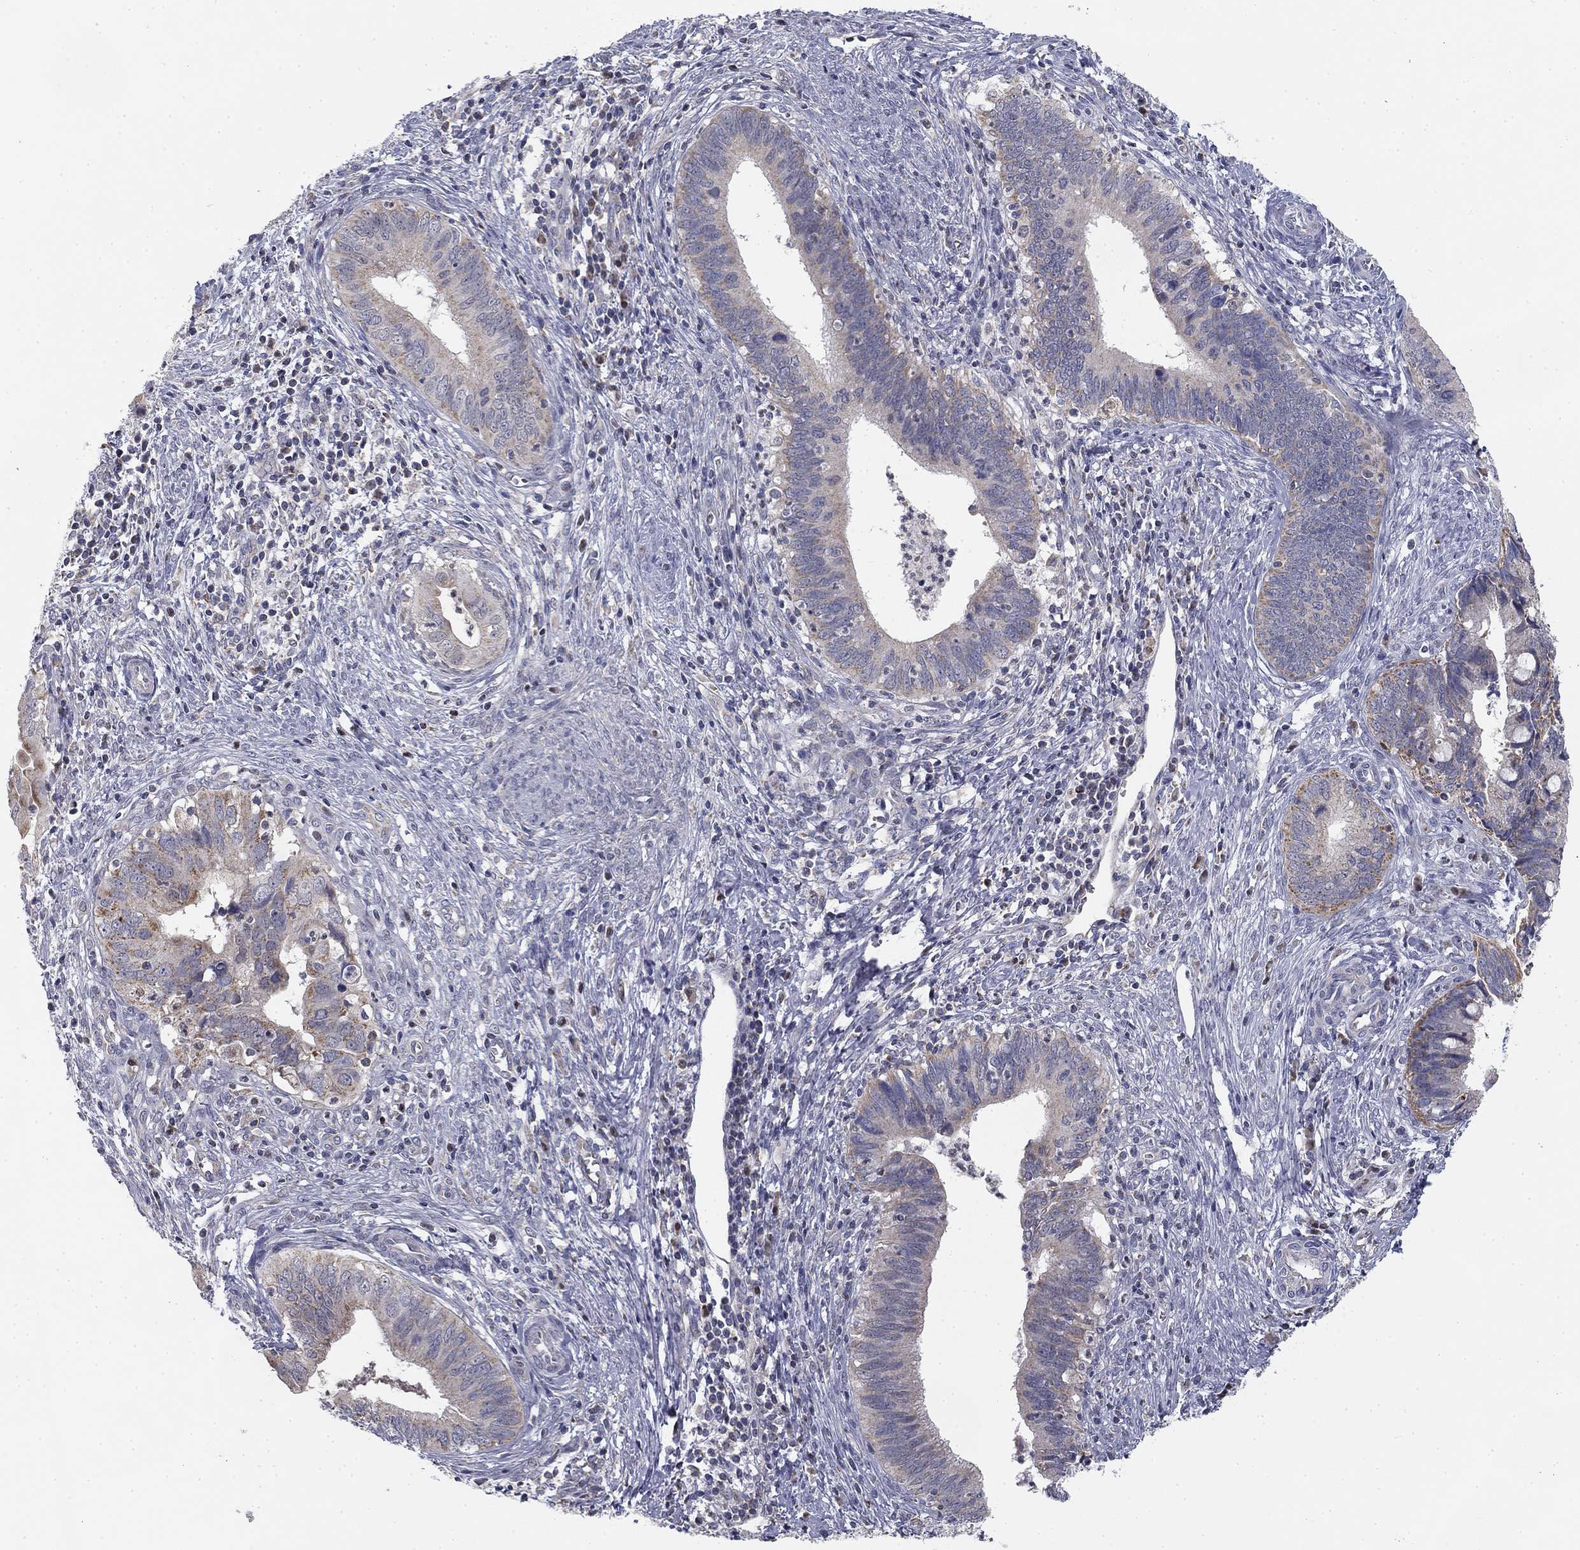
{"staining": {"intensity": "weak", "quantity": "<25%", "location": "cytoplasmic/membranous"}, "tissue": "cervical cancer", "cell_type": "Tumor cells", "image_type": "cancer", "snomed": [{"axis": "morphology", "description": "Adenocarcinoma, NOS"}, {"axis": "topography", "description": "Cervix"}], "caption": "Cervical cancer was stained to show a protein in brown. There is no significant positivity in tumor cells.", "gene": "SLC2A9", "patient": {"sex": "female", "age": 42}}